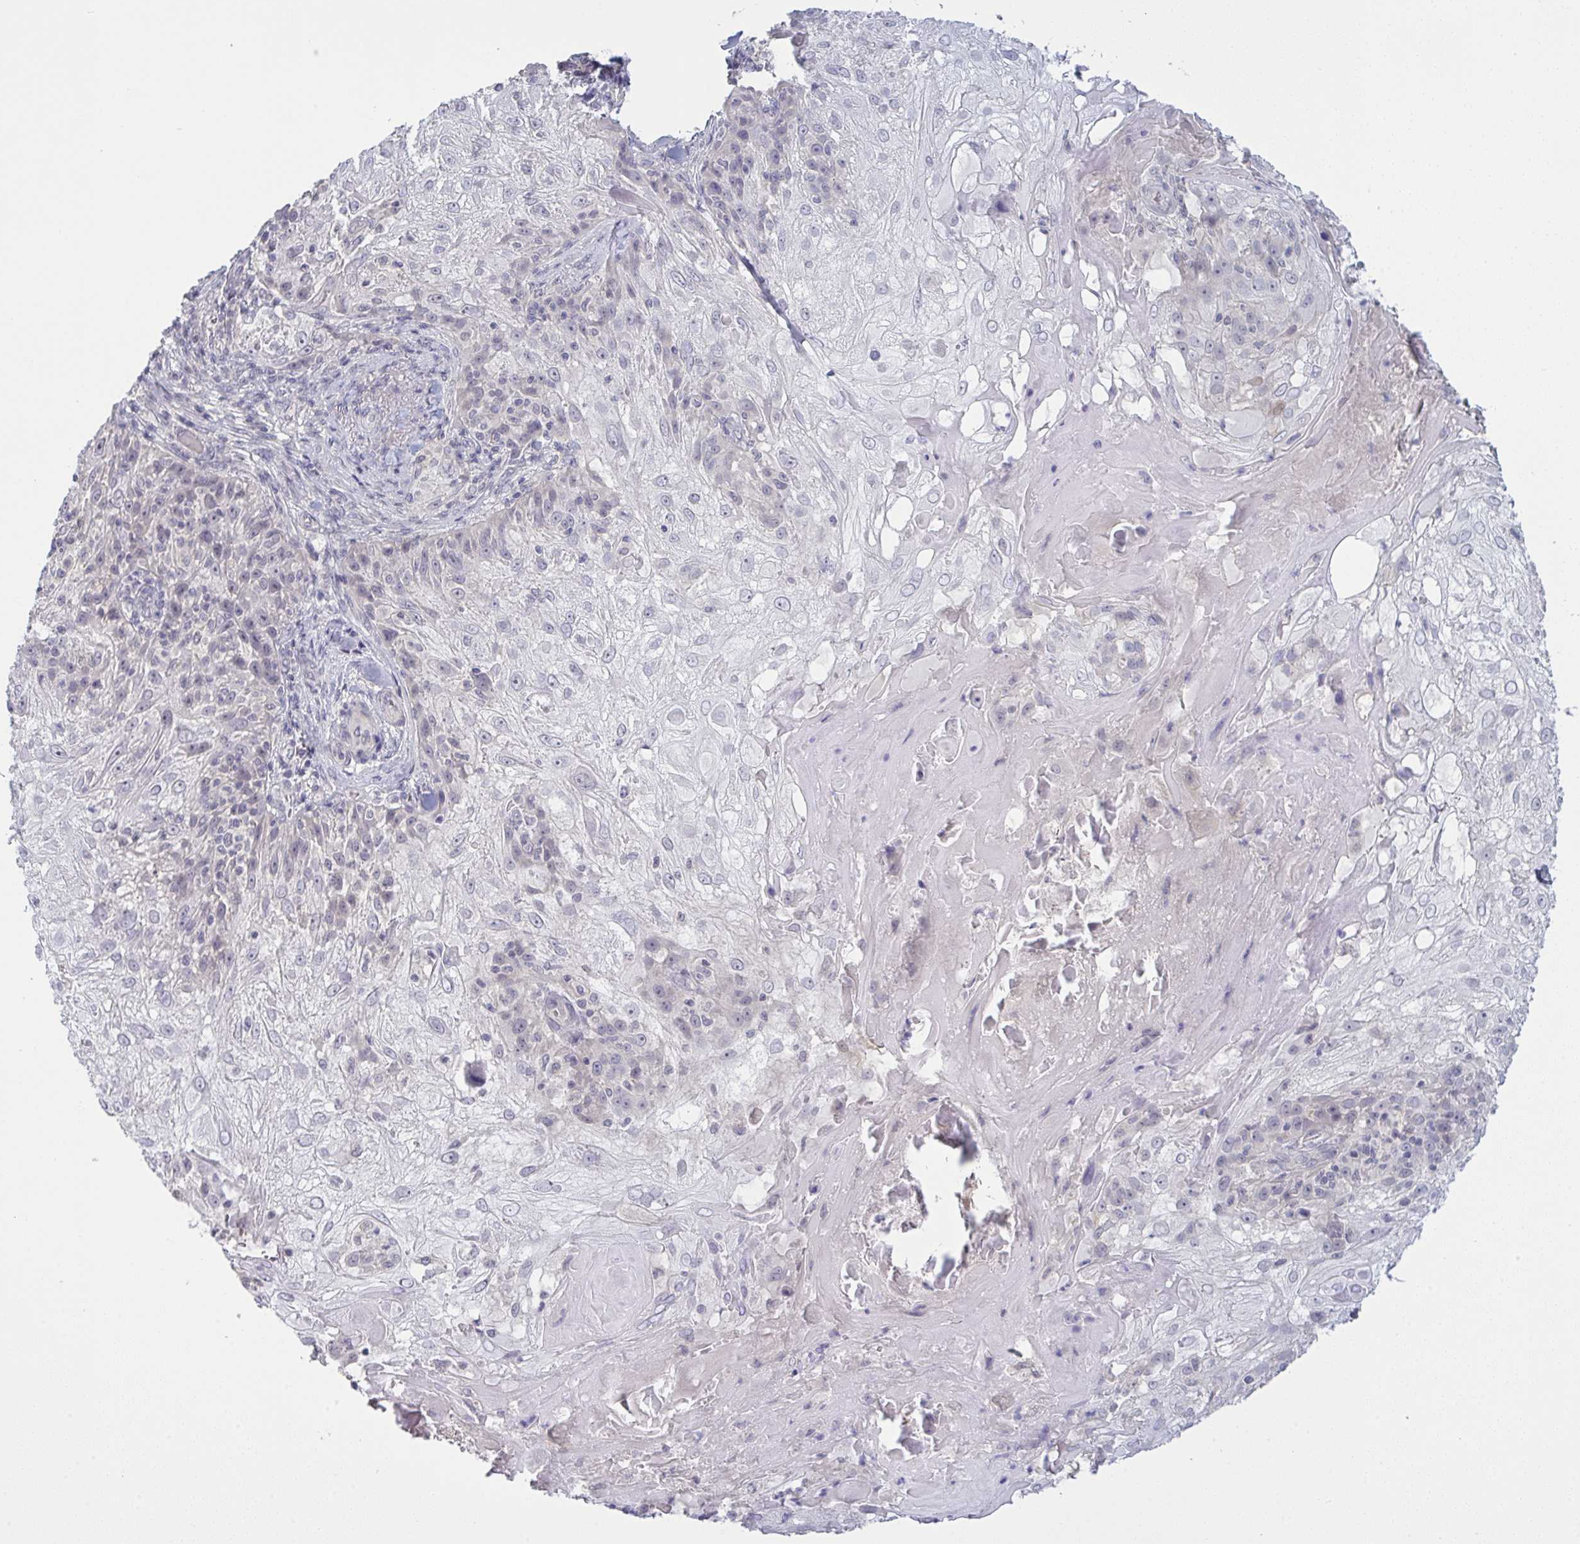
{"staining": {"intensity": "negative", "quantity": "none", "location": "none"}, "tissue": "skin cancer", "cell_type": "Tumor cells", "image_type": "cancer", "snomed": [{"axis": "morphology", "description": "Normal tissue, NOS"}, {"axis": "morphology", "description": "Squamous cell carcinoma, NOS"}, {"axis": "topography", "description": "Skin"}], "caption": "Tumor cells are negative for protein expression in human skin cancer.", "gene": "ZNF784", "patient": {"sex": "female", "age": 83}}